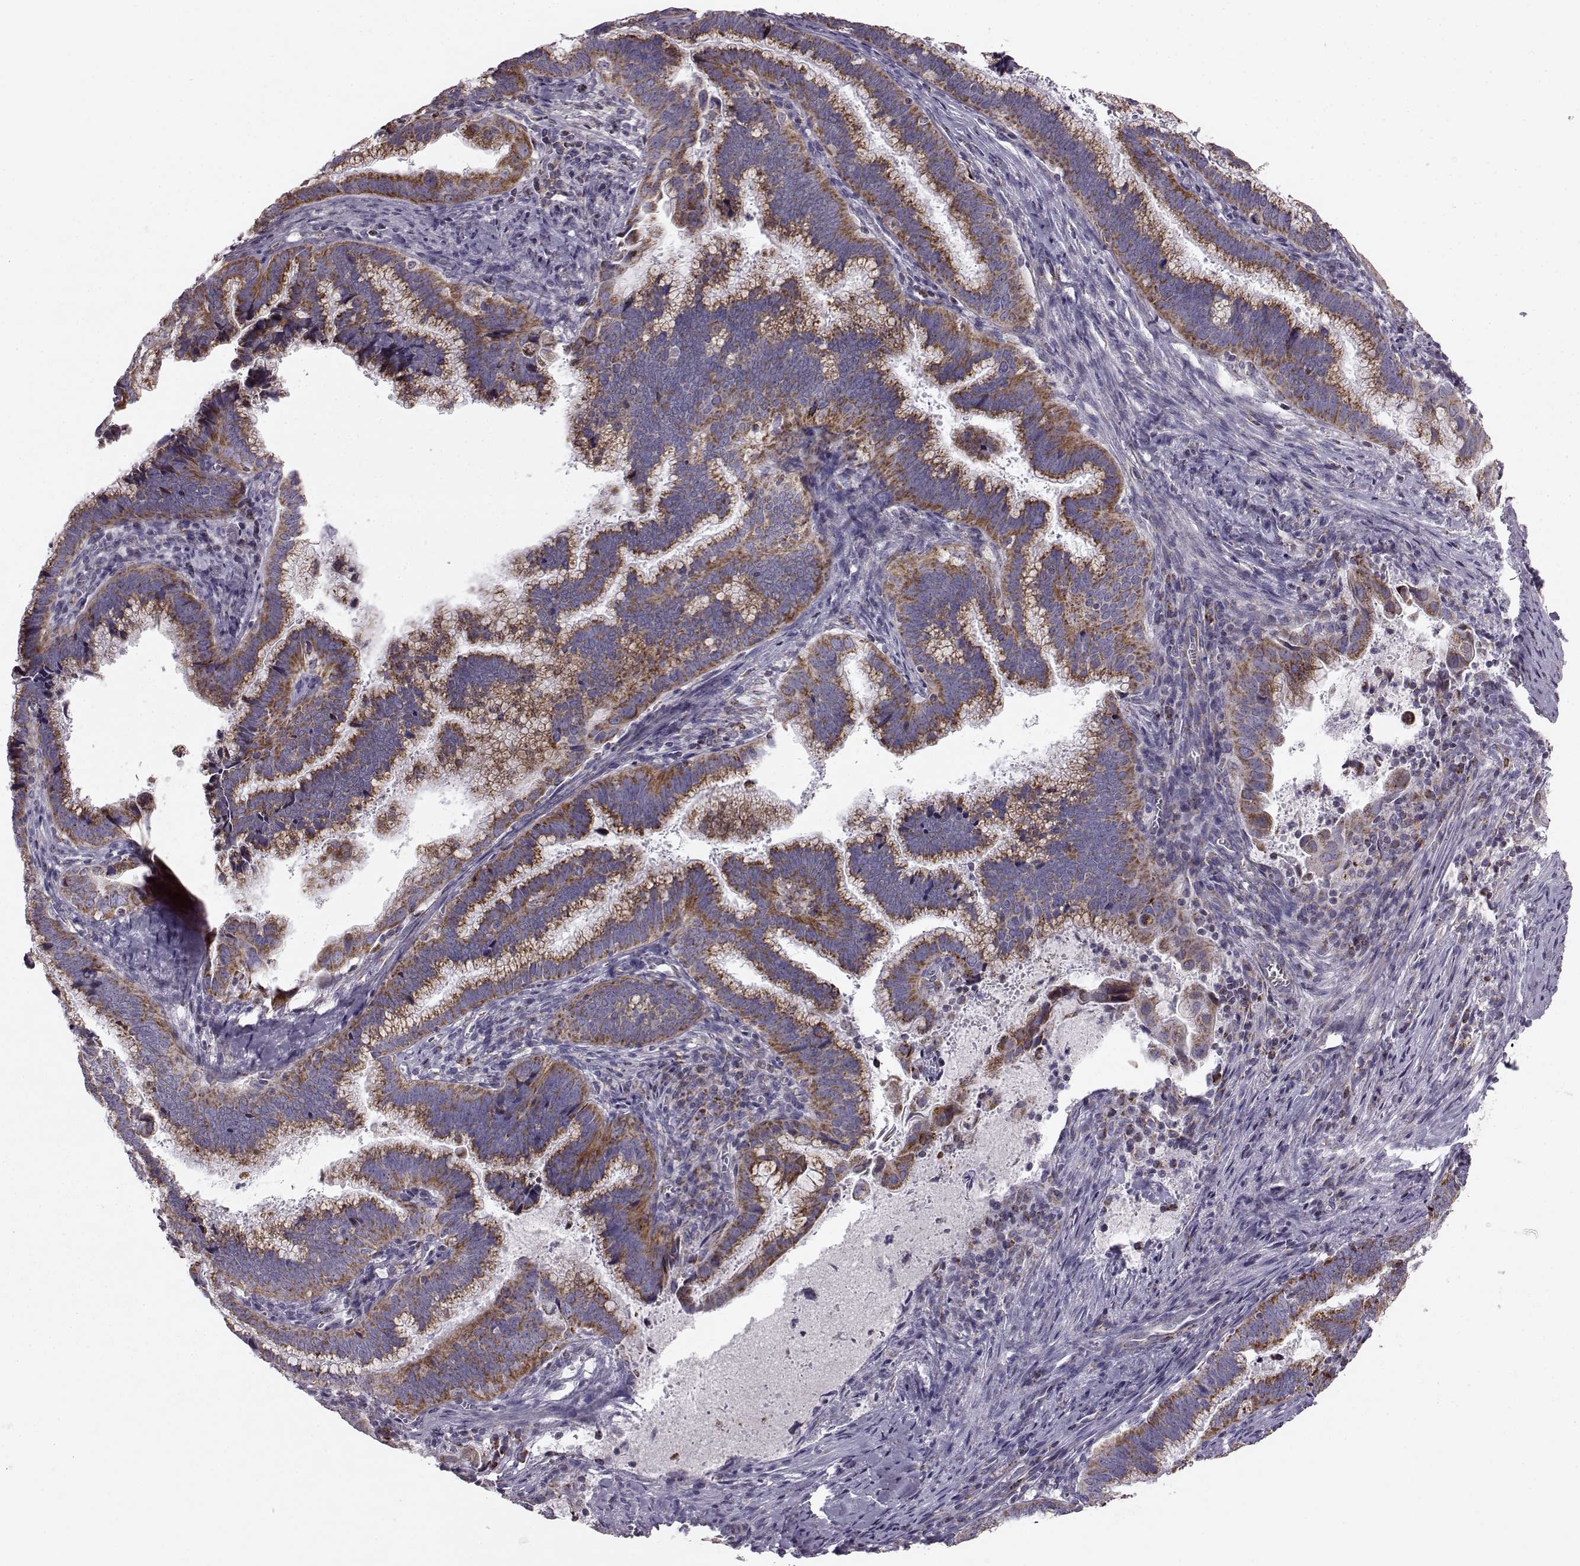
{"staining": {"intensity": "strong", "quantity": ">75%", "location": "cytoplasmic/membranous"}, "tissue": "cervical cancer", "cell_type": "Tumor cells", "image_type": "cancer", "snomed": [{"axis": "morphology", "description": "Adenocarcinoma, NOS"}, {"axis": "topography", "description": "Cervix"}], "caption": "Adenocarcinoma (cervical) stained for a protein reveals strong cytoplasmic/membranous positivity in tumor cells.", "gene": "ATP5MF", "patient": {"sex": "female", "age": 61}}